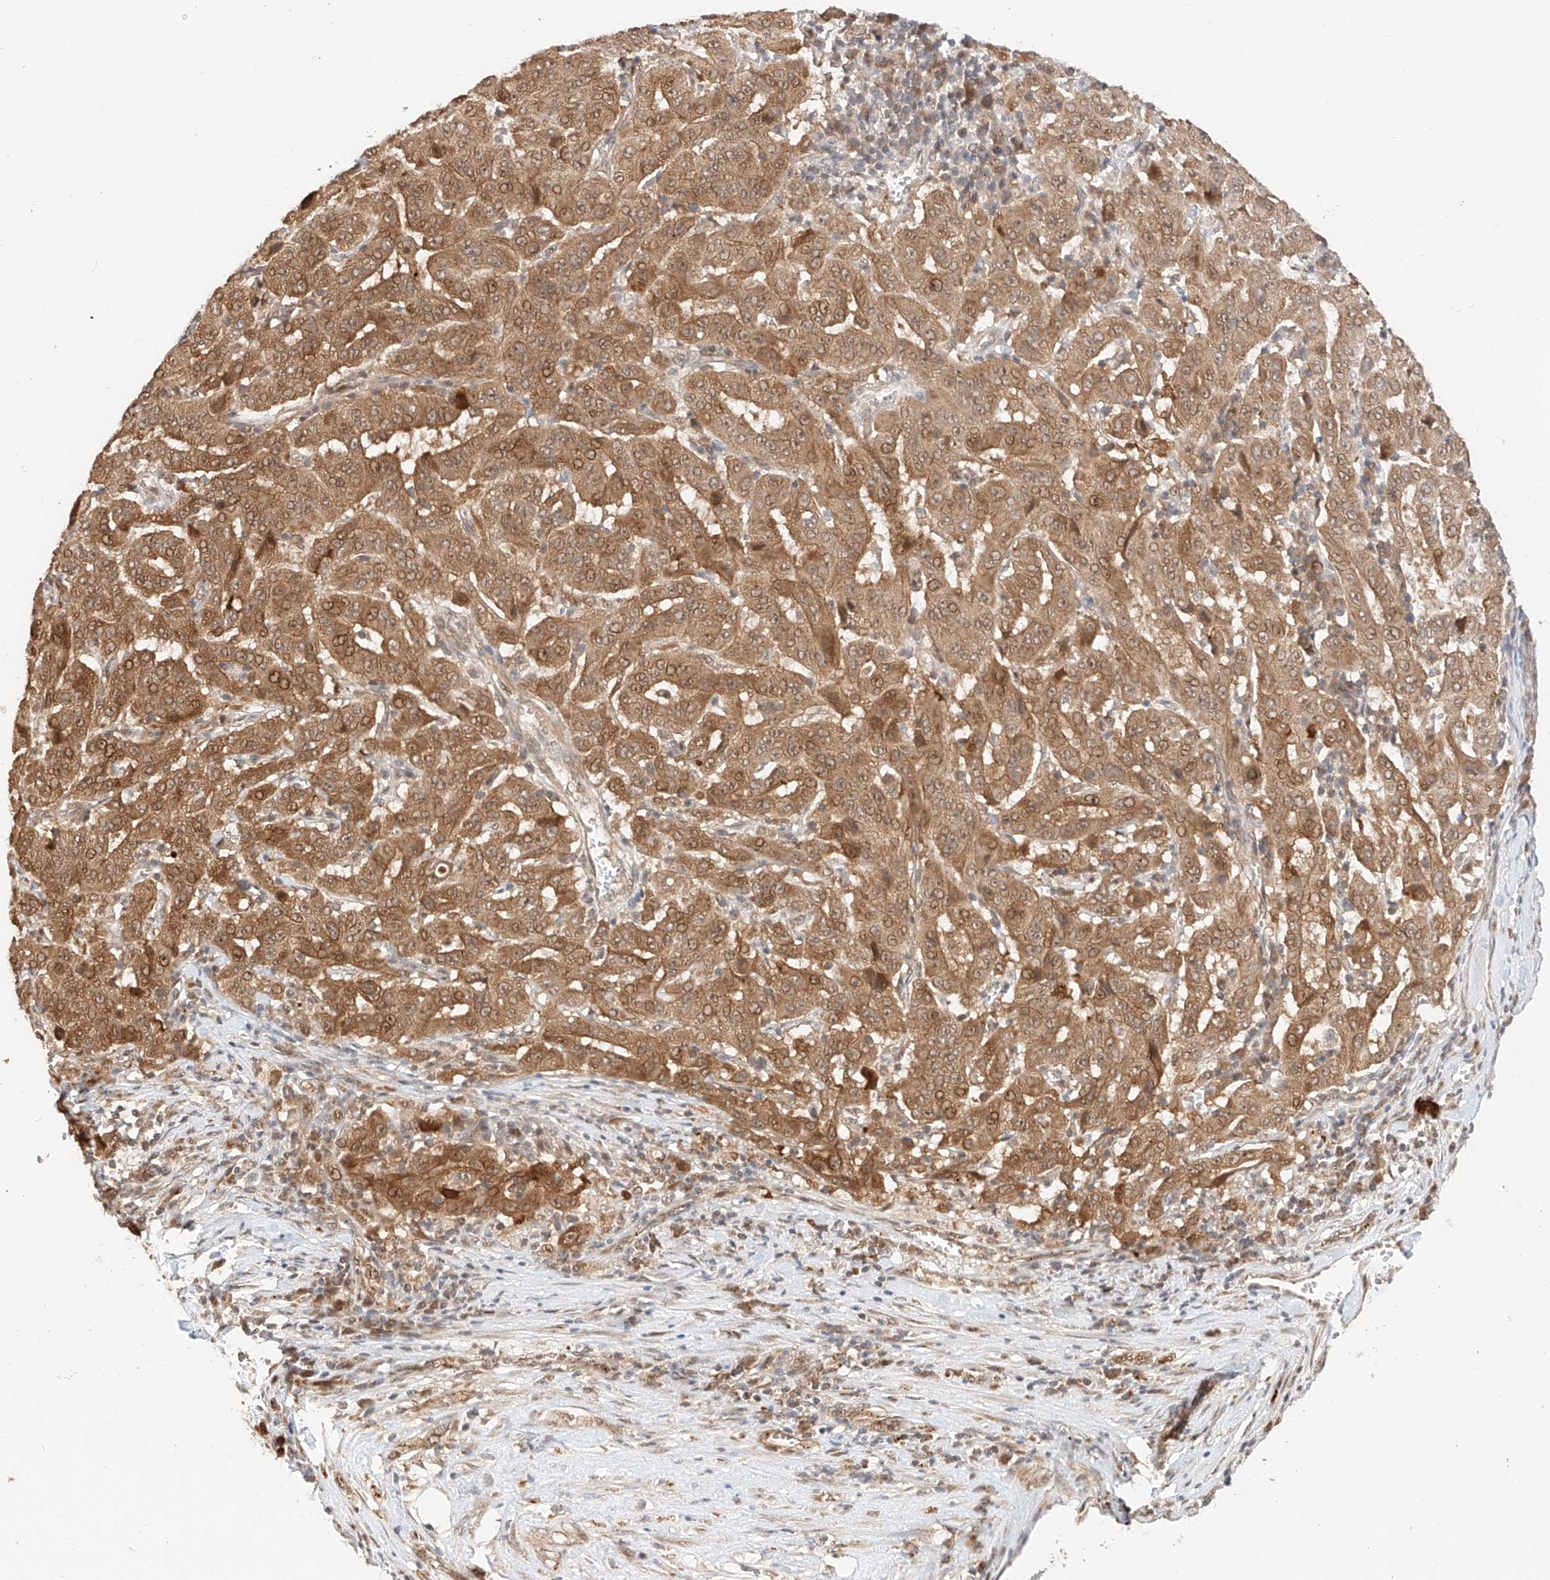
{"staining": {"intensity": "moderate", "quantity": ">75%", "location": "cytoplasmic/membranous,nuclear"}, "tissue": "pancreatic cancer", "cell_type": "Tumor cells", "image_type": "cancer", "snomed": [{"axis": "morphology", "description": "Adenocarcinoma, NOS"}, {"axis": "topography", "description": "Pancreas"}], "caption": "This image shows IHC staining of human pancreatic cancer (adenocarcinoma), with medium moderate cytoplasmic/membranous and nuclear expression in about >75% of tumor cells.", "gene": "EIF4H", "patient": {"sex": "male", "age": 63}}